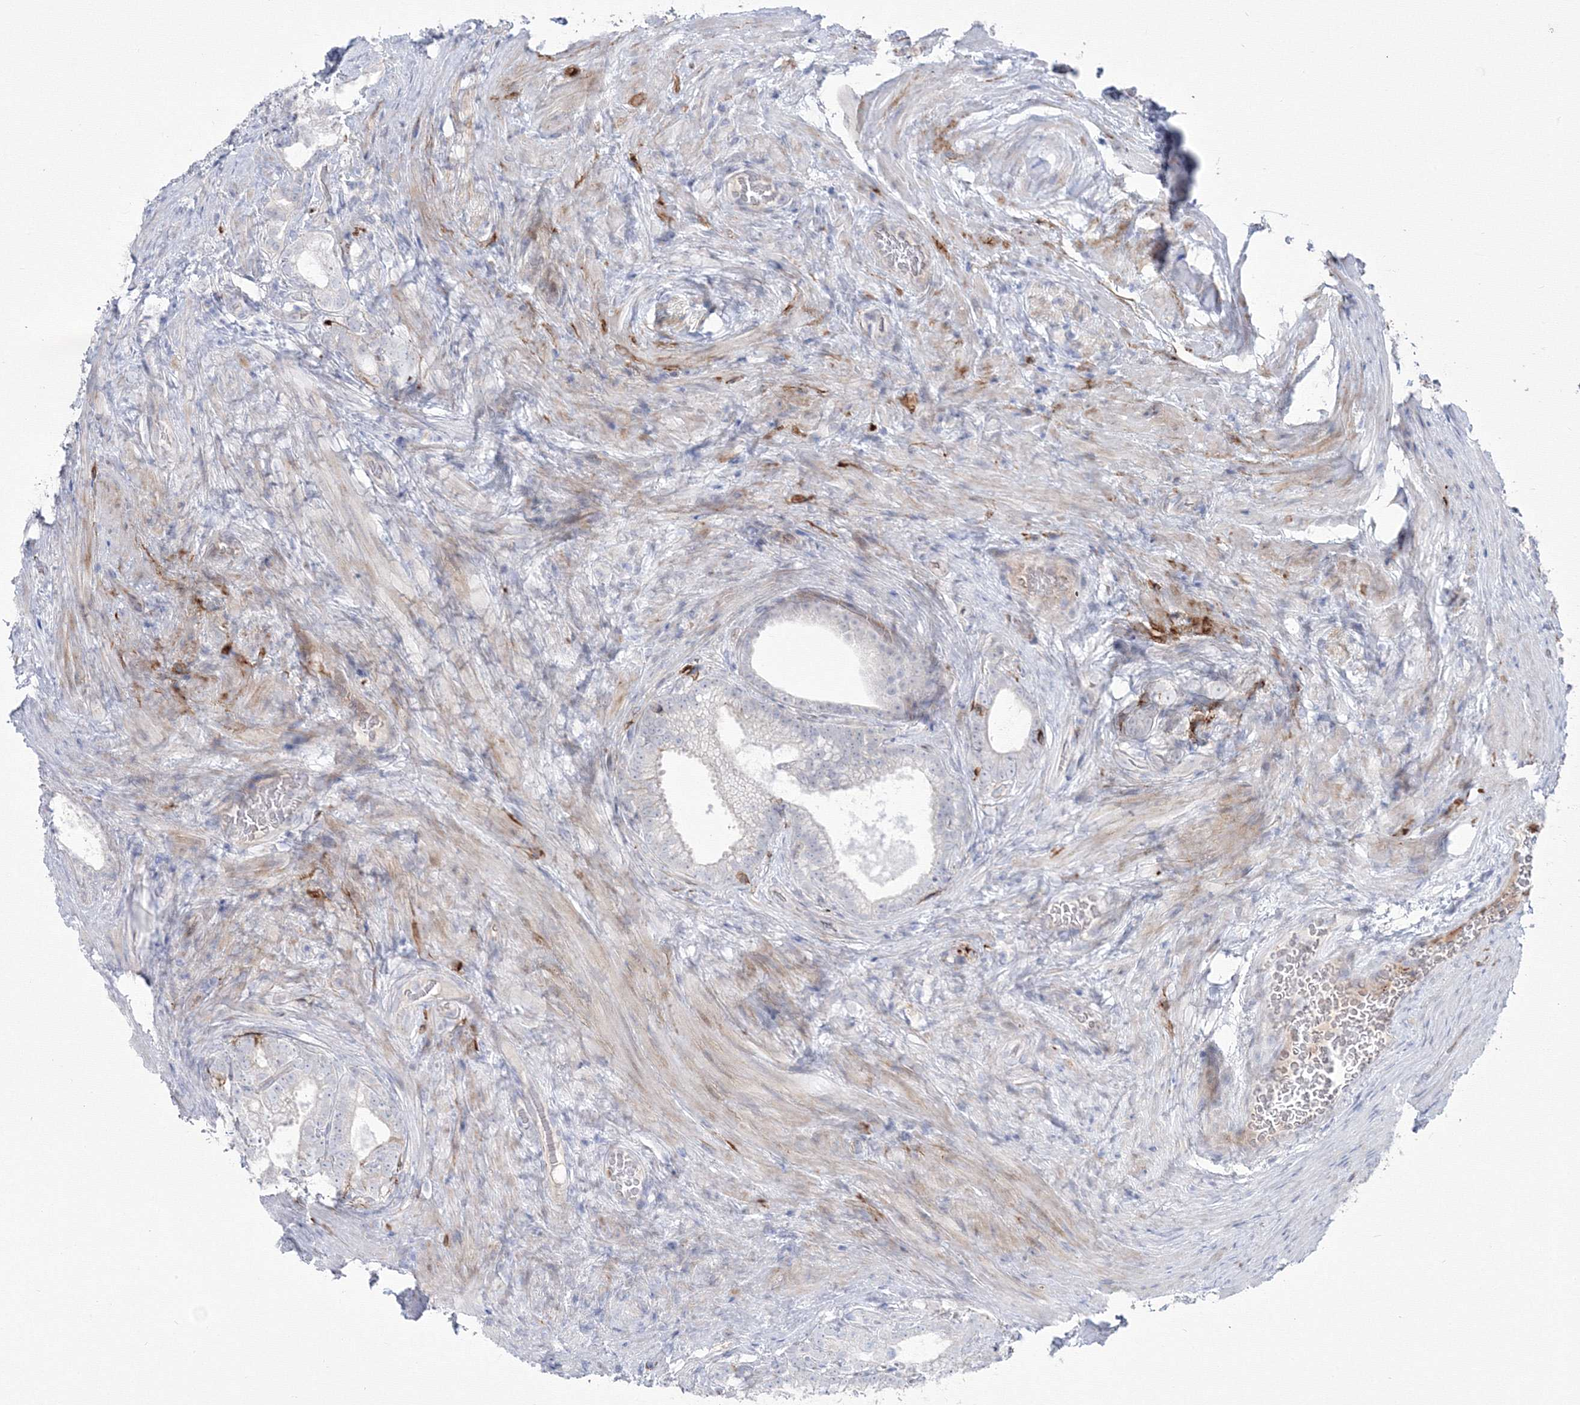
{"staining": {"intensity": "negative", "quantity": "none", "location": "none"}, "tissue": "prostate cancer", "cell_type": "Tumor cells", "image_type": "cancer", "snomed": [{"axis": "morphology", "description": "Adenocarcinoma, Low grade"}, {"axis": "topography", "description": "Prostate"}], "caption": "IHC histopathology image of neoplastic tissue: human low-grade adenocarcinoma (prostate) stained with DAB (3,3'-diaminobenzidine) shows no significant protein staining in tumor cells.", "gene": "HYAL2", "patient": {"sex": "male", "age": 71}}